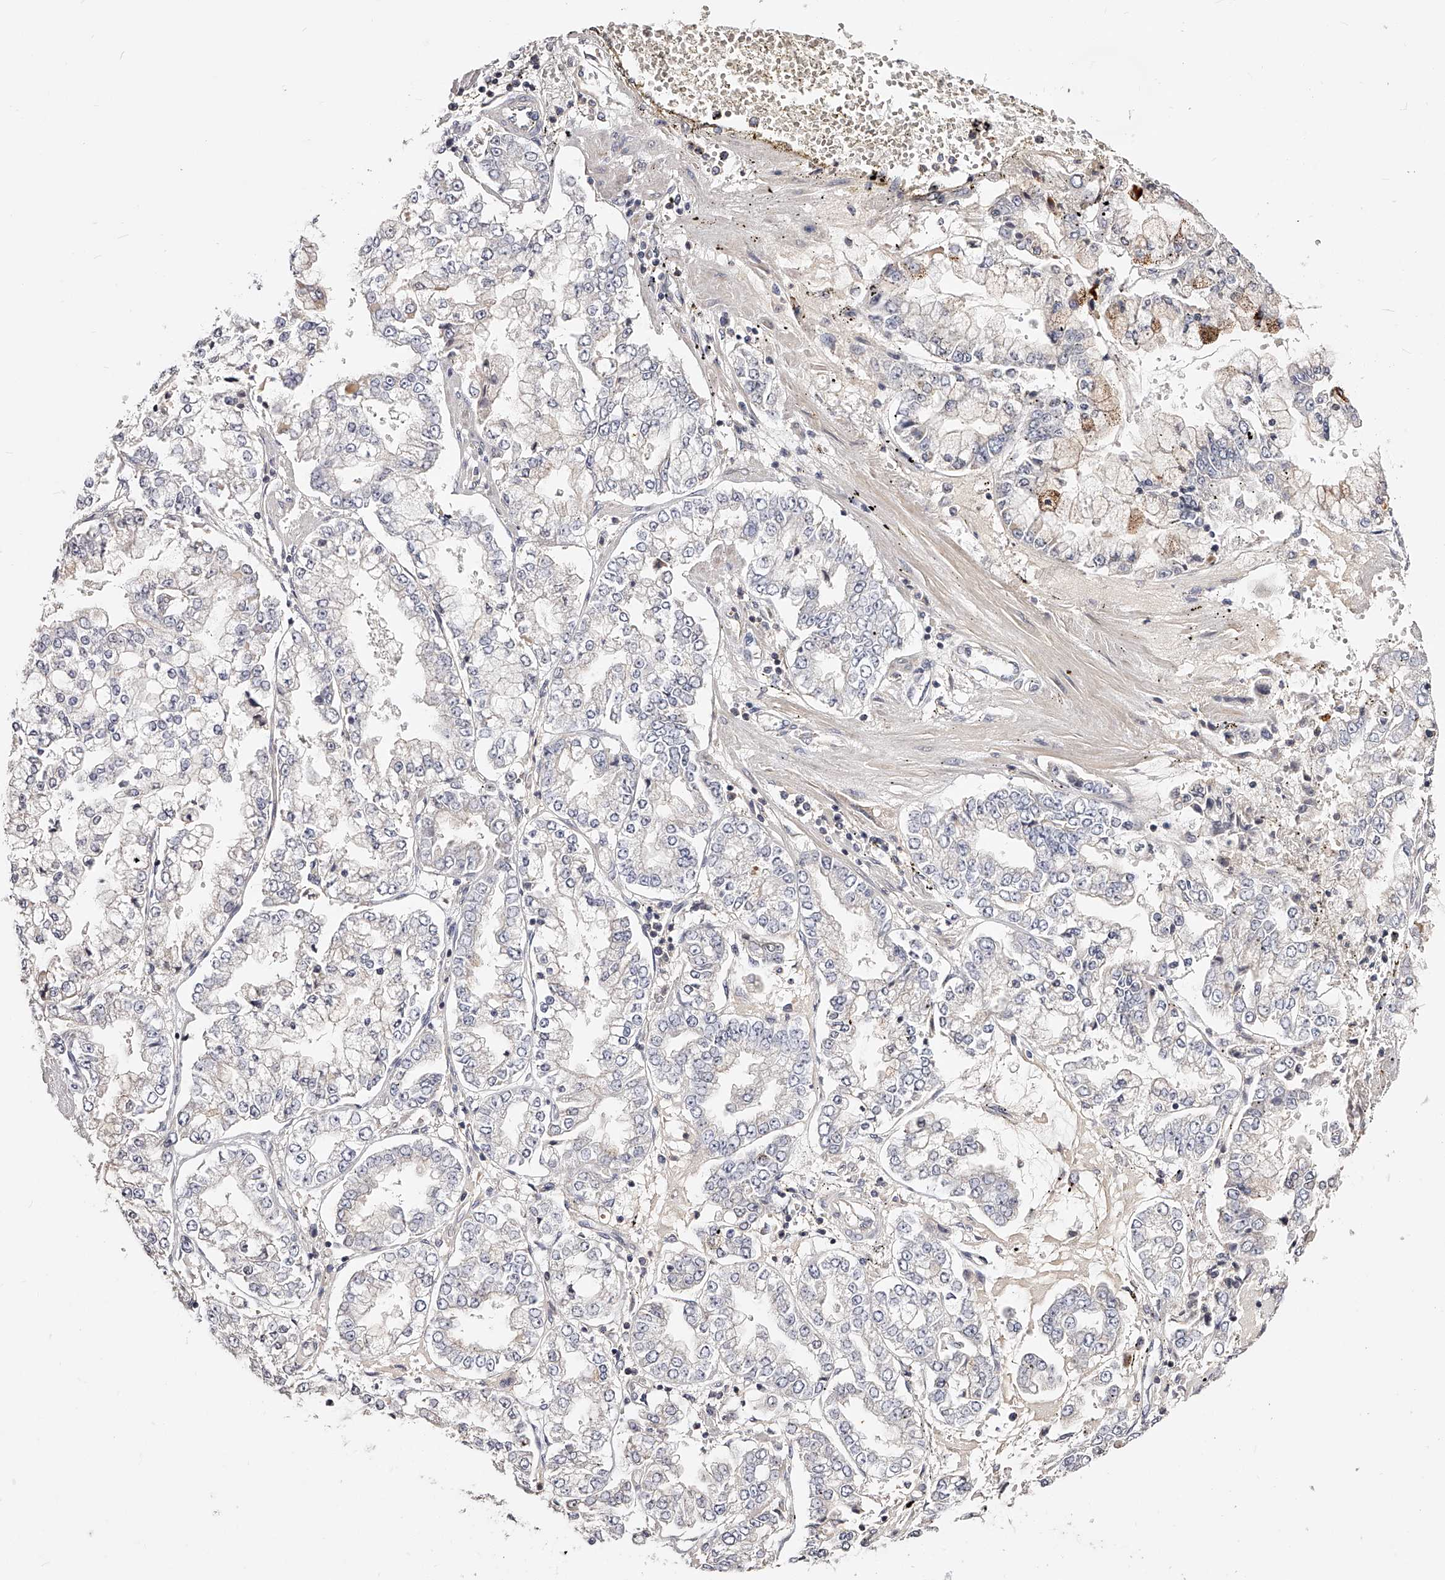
{"staining": {"intensity": "negative", "quantity": "none", "location": "none"}, "tissue": "stomach cancer", "cell_type": "Tumor cells", "image_type": "cancer", "snomed": [{"axis": "morphology", "description": "Adenocarcinoma, NOS"}, {"axis": "topography", "description": "Stomach"}], "caption": "Protein analysis of adenocarcinoma (stomach) shows no significant staining in tumor cells.", "gene": "PHACTR1", "patient": {"sex": "male", "age": 76}}